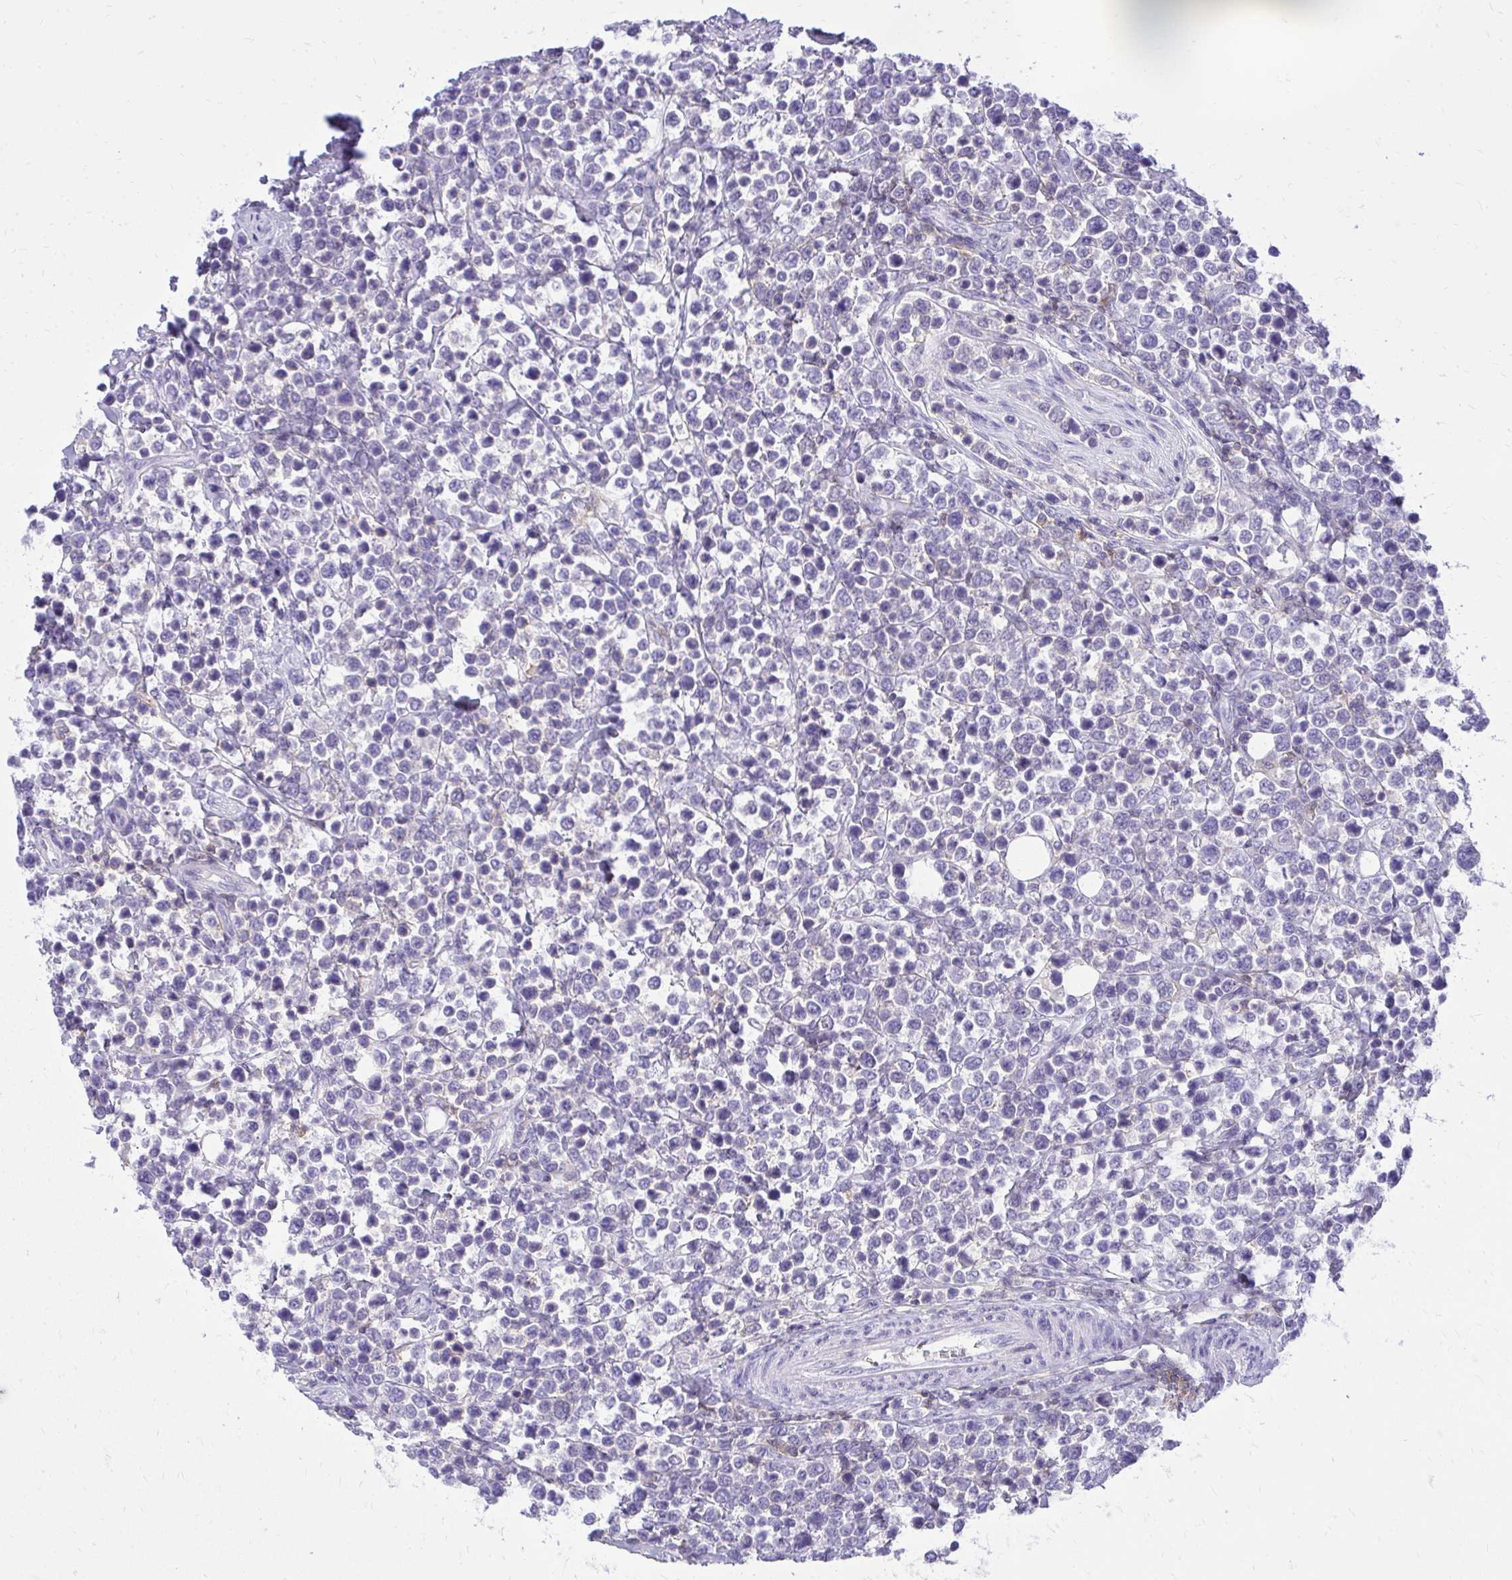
{"staining": {"intensity": "negative", "quantity": "none", "location": "none"}, "tissue": "lymphoma", "cell_type": "Tumor cells", "image_type": "cancer", "snomed": [{"axis": "morphology", "description": "Malignant lymphoma, non-Hodgkin's type, High grade"}, {"axis": "topography", "description": "Soft tissue"}], "caption": "DAB immunohistochemical staining of human high-grade malignant lymphoma, non-Hodgkin's type demonstrates no significant staining in tumor cells.", "gene": "GPRIN3", "patient": {"sex": "female", "age": 56}}